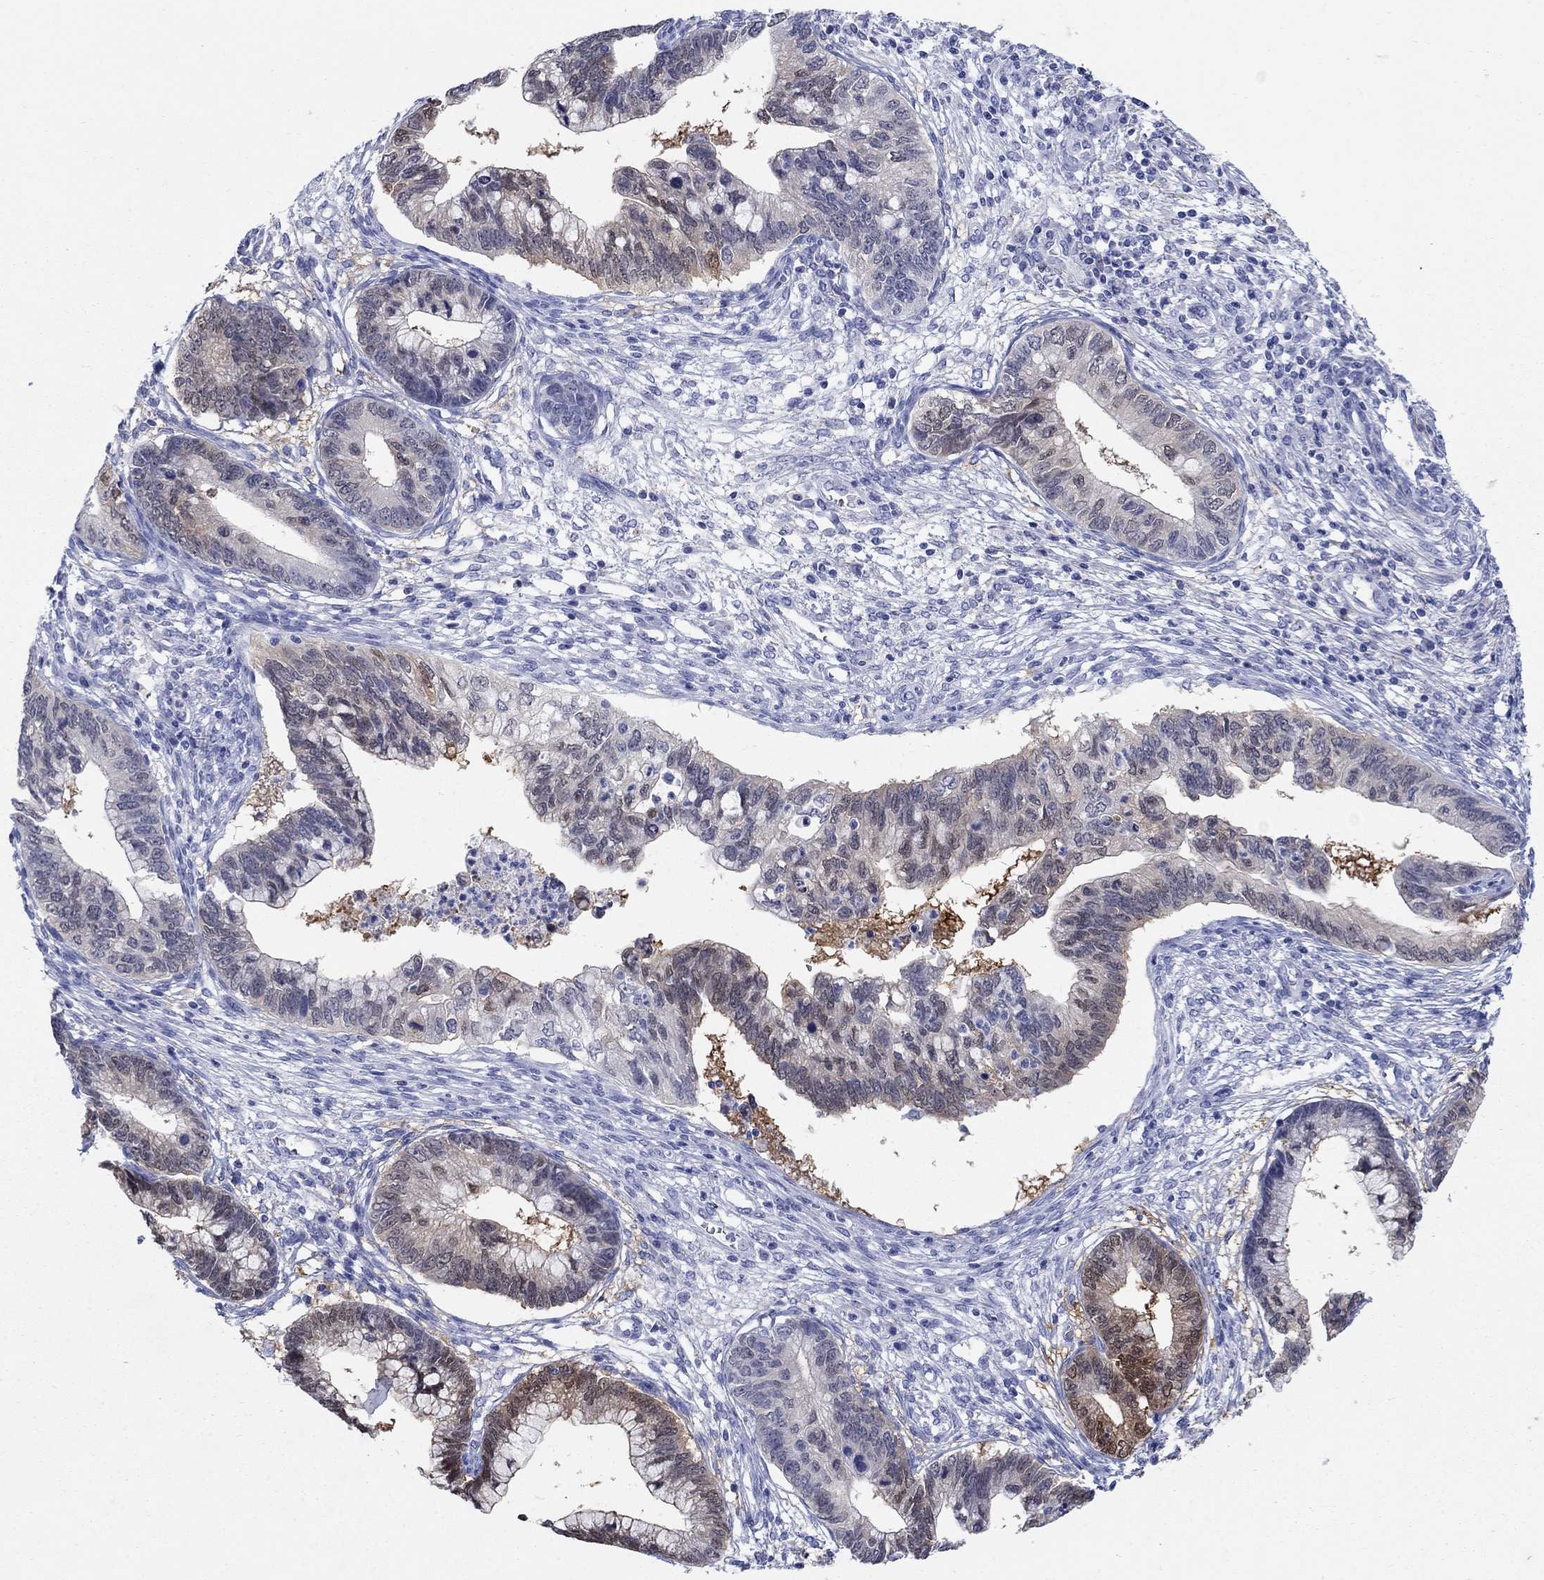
{"staining": {"intensity": "moderate", "quantity": "25%-75%", "location": "cytoplasmic/membranous"}, "tissue": "cervical cancer", "cell_type": "Tumor cells", "image_type": "cancer", "snomed": [{"axis": "morphology", "description": "Adenocarcinoma, NOS"}, {"axis": "topography", "description": "Cervix"}], "caption": "Cervical cancer (adenocarcinoma) tissue demonstrates moderate cytoplasmic/membranous positivity in about 25%-75% of tumor cells, visualized by immunohistochemistry.", "gene": "AKR1C2", "patient": {"sex": "female", "age": 44}}